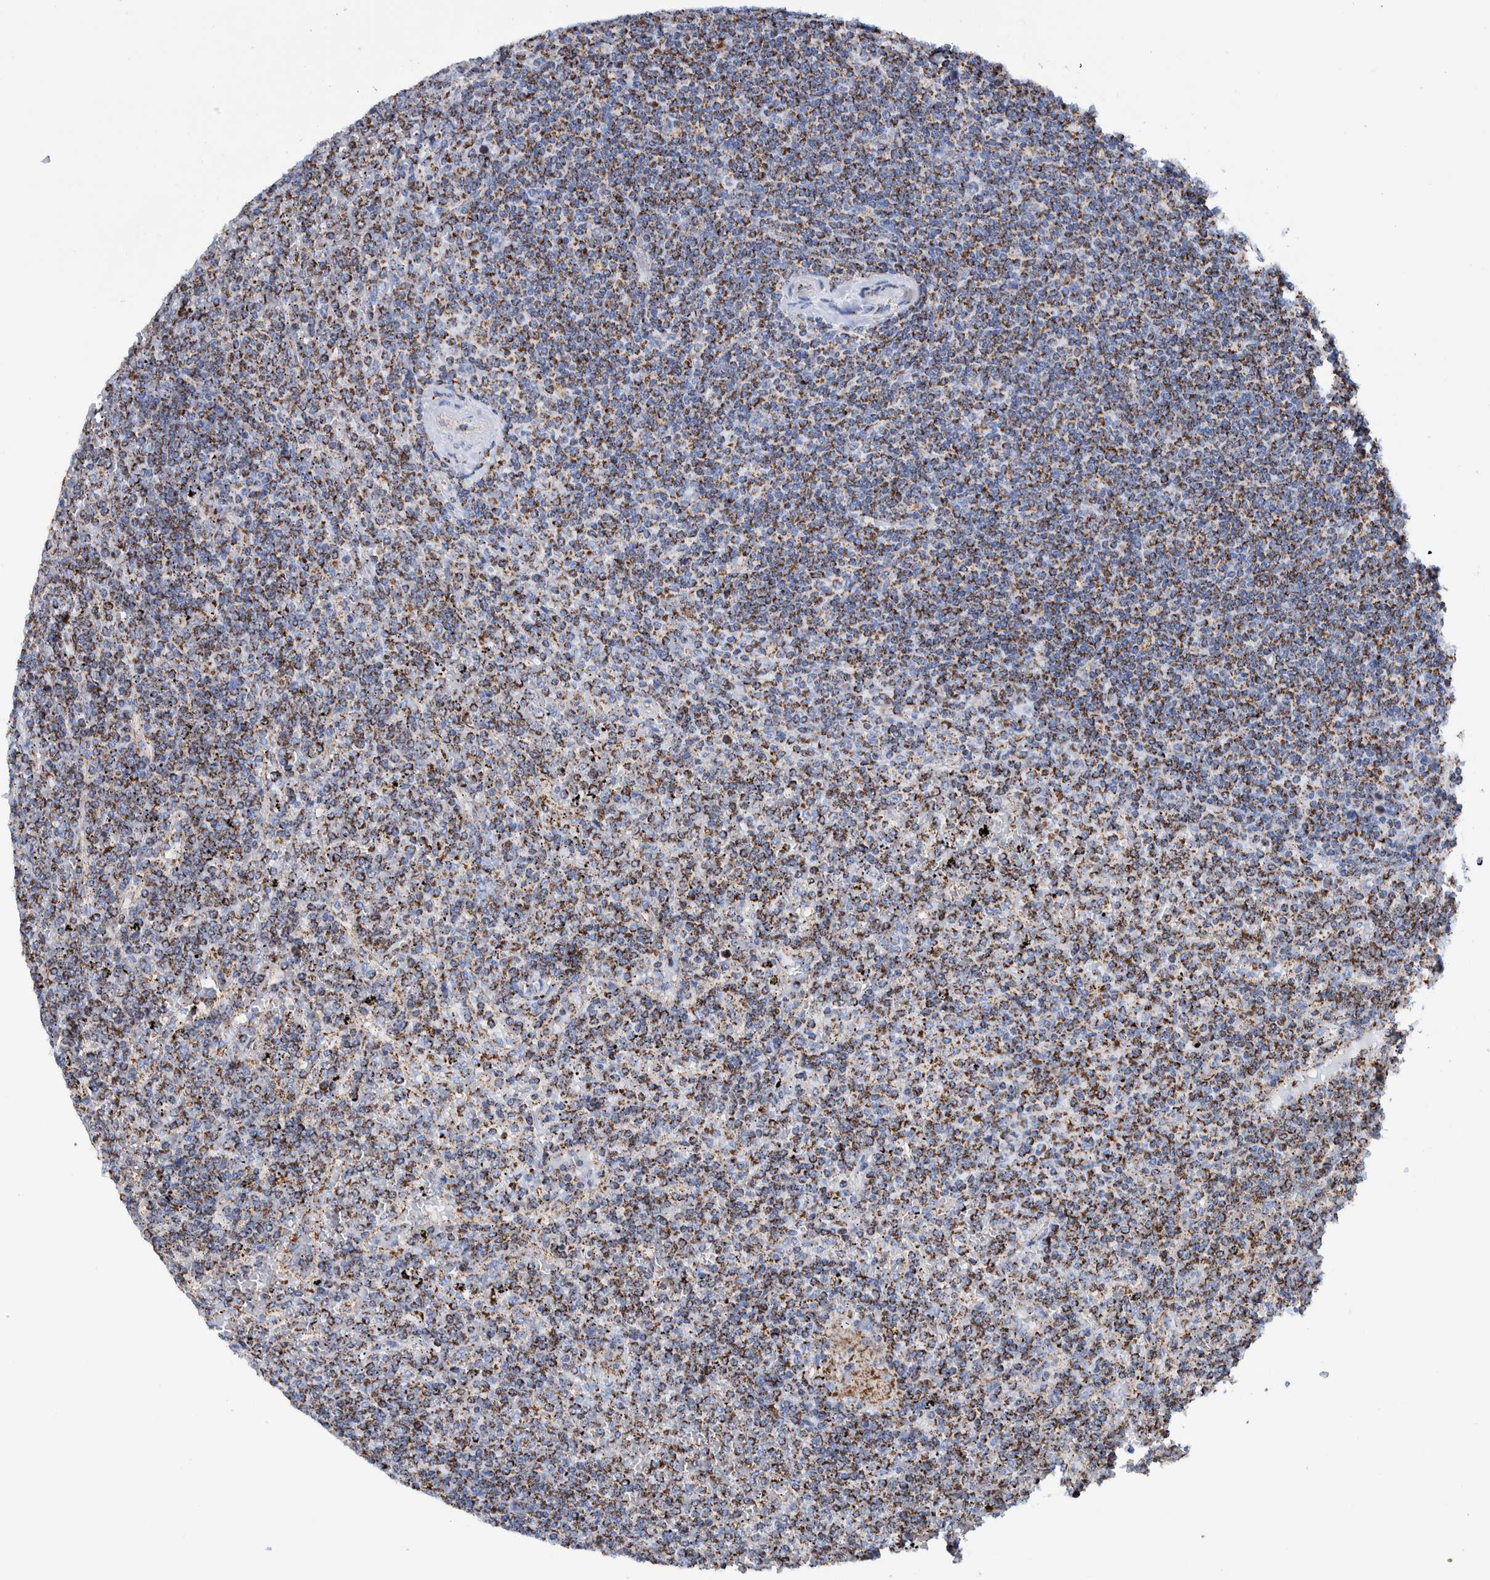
{"staining": {"intensity": "moderate", "quantity": ">75%", "location": "cytoplasmic/membranous"}, "tissue": "lymphoma", "cell_type": "Tumor cells", "image_type": "cancer", "snomed": [{"axis": "morphology", "description": "Malignant lymphoma, non-Hodgkin's type, Low grade"}, {"axis": "topography", "description": "Spleen"}], "caption": "Approximately >75% of tumor cells in human lymphoma show moderate cytoplasmic/membranous protein expression as visualized by brown immunohistochemical staining.", "gene": "DECR1", "patient": {"sex": "female", "age": 19}}